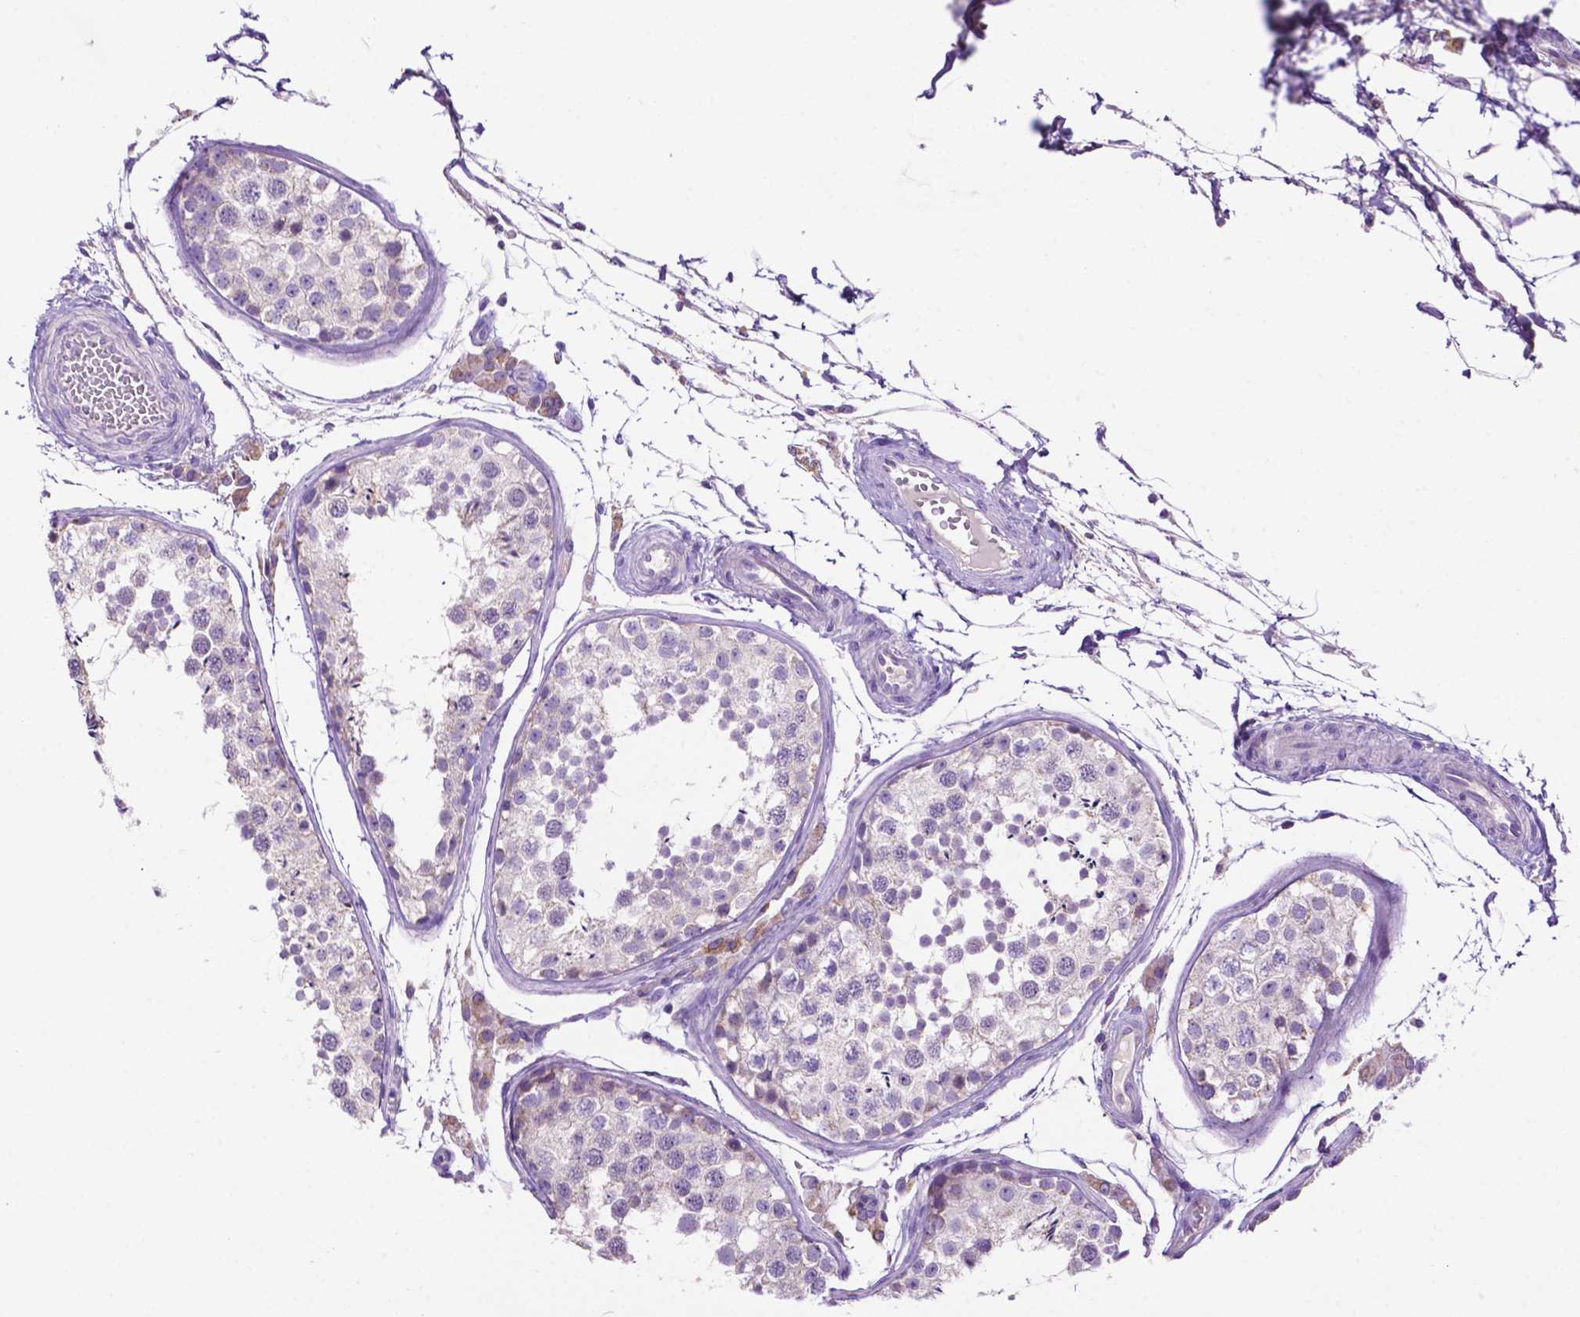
{"staining": {"intensity": "weak", "quantity": "<25%", "location": "cytoplasmic/membranous"}, "tissue": "testis", "cell_type": "Cells in seminiferous ducts", "image_type": "normal", "snomed": [{"axis": "morphology", "description": "Normal tissue, NOS"}, {"axis": "topography", "description": "Testis"}], "caption": "This is an IHC image of normal human testis. There is no positivity in cells in seminiferous ducts.", "gene": "PHYHIP", "patient": {"sex": "male", "age": 29}}